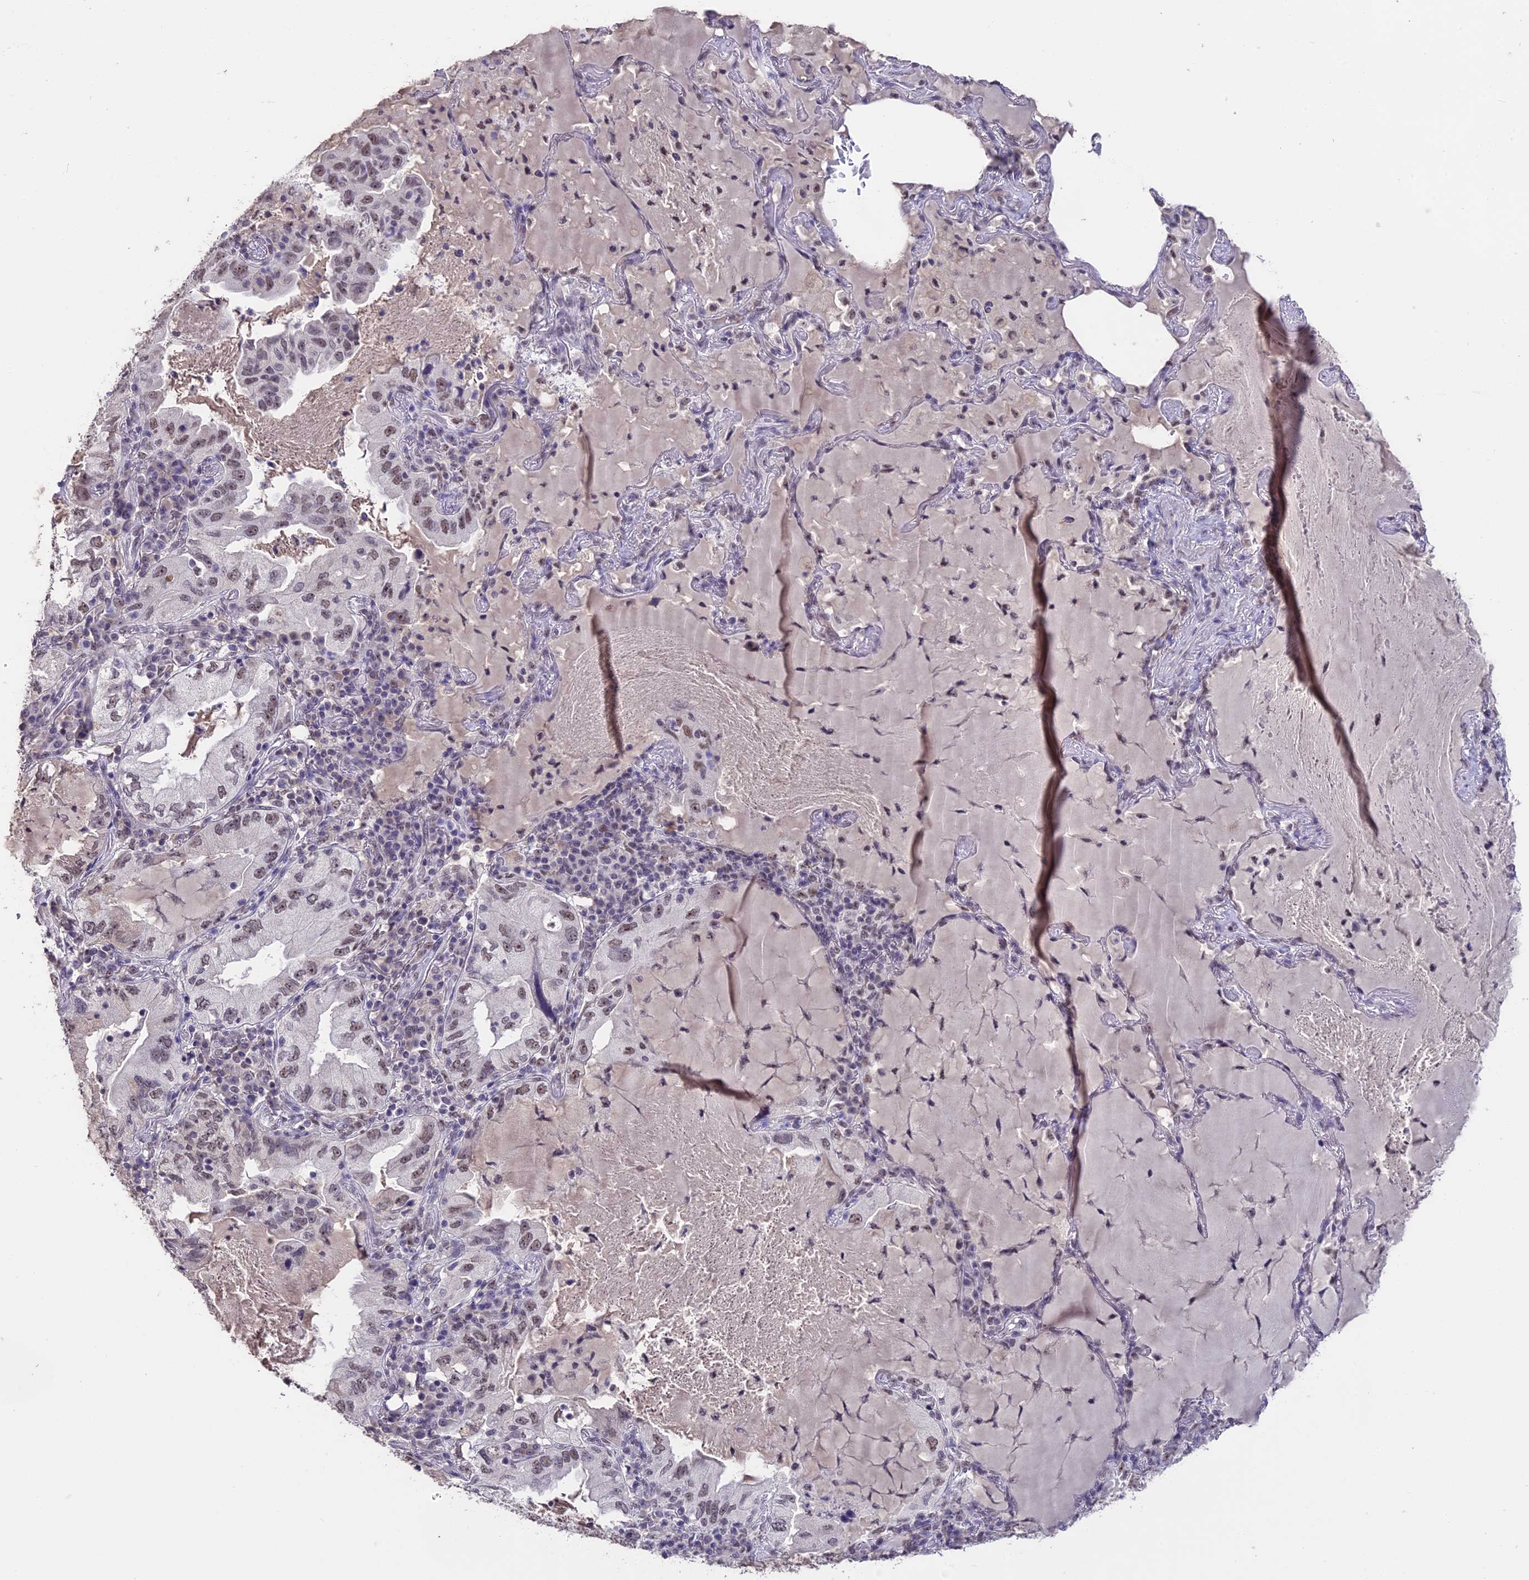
{"staining": {"intensity": "weak", "quantity": ">75%", "location": "nuclear"}, "tissue": "lung cancer", "cell_type": "Tumor cells", "image_type": "cancer", "snomed": [{"axis": "morphology", "description": "Adenocarcinoma, NOS"}, {"axis": "topography", "description": "Lung"}], "caption": "Protein expression analysis of adenocarcinoma (lung) exhibits weak nuclear staining in about >75% of tumor cells.", "gene": "SETD2", "patient": {"sex": "female", "age": 69}}